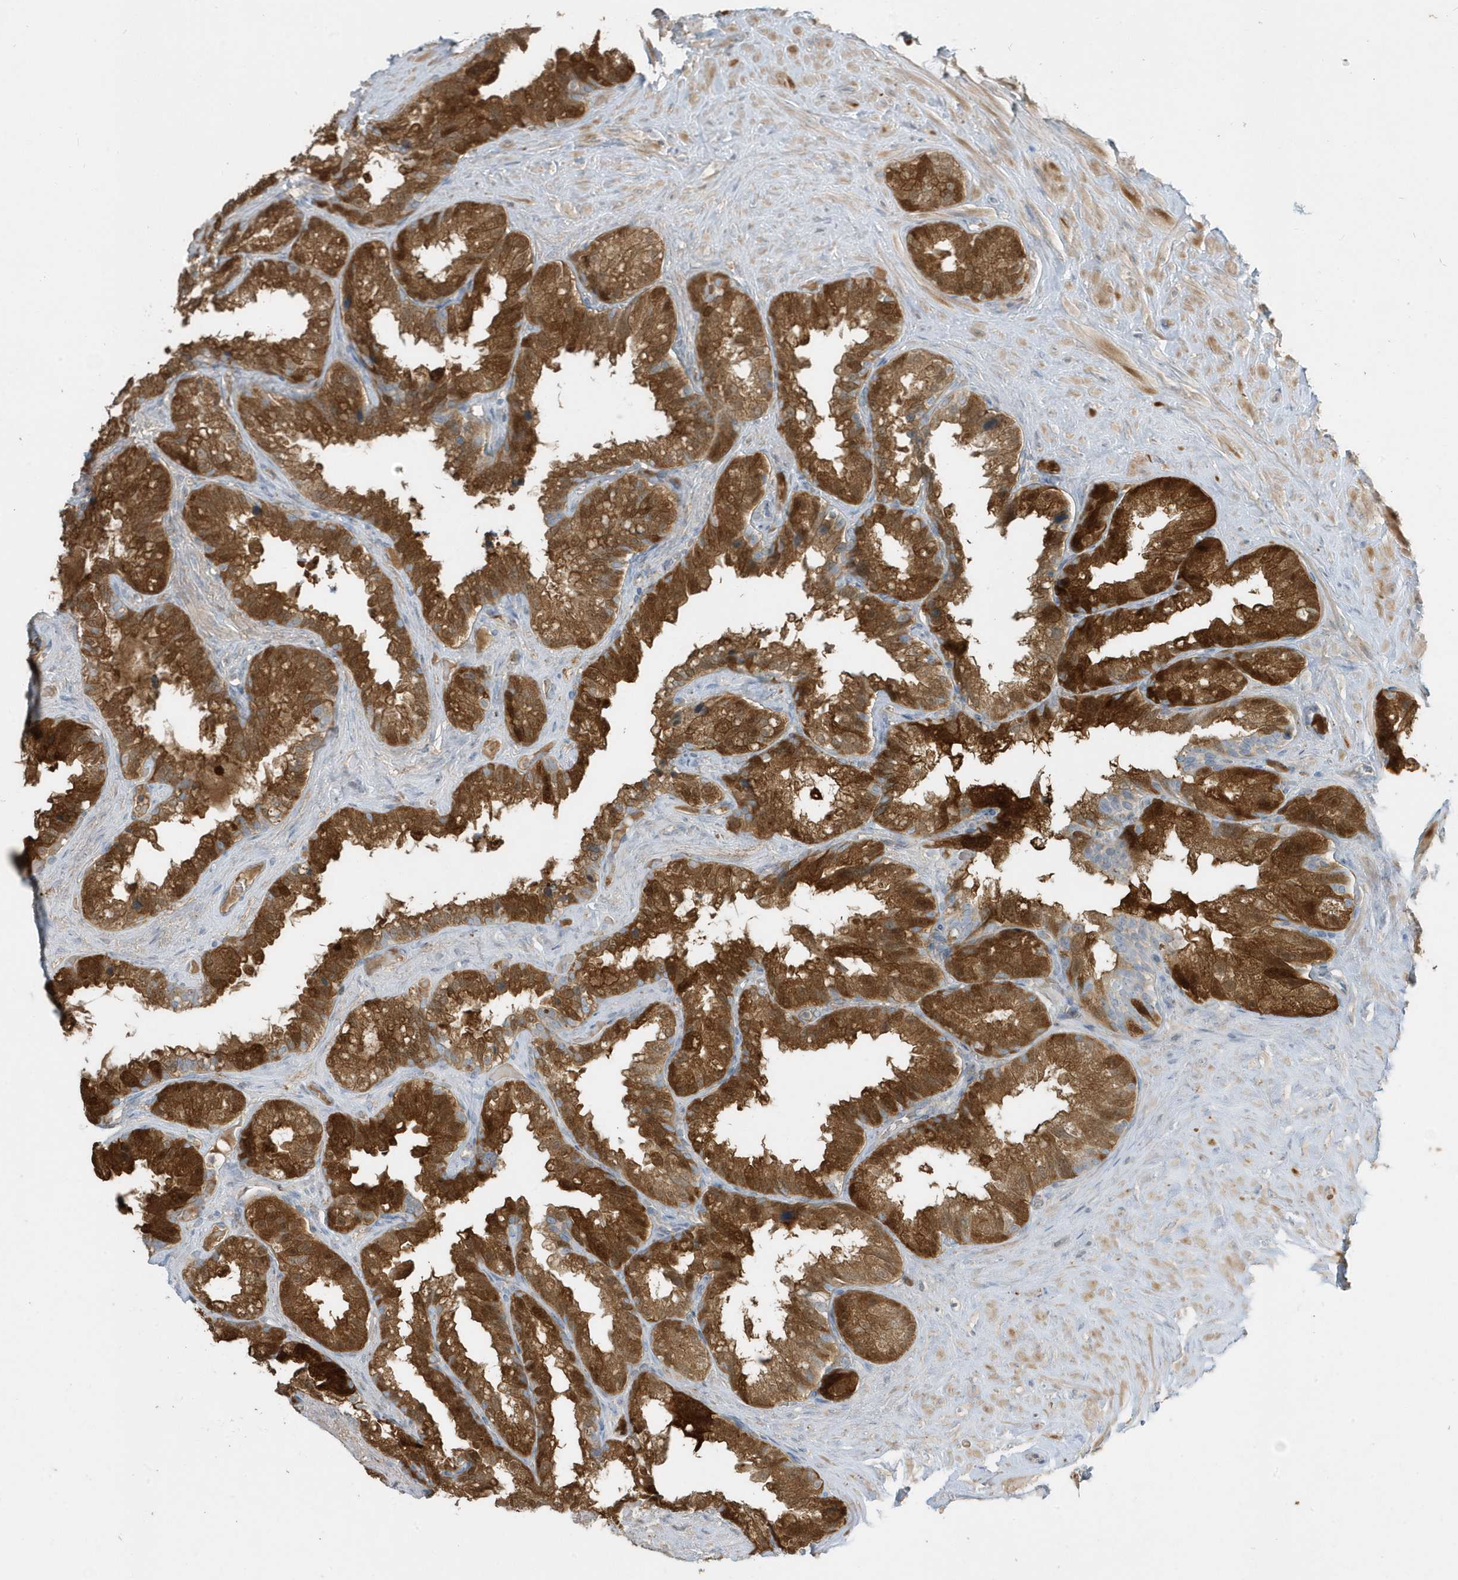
{"staining": {"intensity": "strong", "quantity": "25%-75%", "location": "cytoplasmic/membranous,nuclear"}, "tissue": "seminal vesicle", "cell_type": "Glandular cells", "image_type": "normal", "snomed": [{"axis": "morphology", "description": "Normal tissue, NOS"}, {"axis": "topography", "description": "Seminal veicle"}], "caption": "Immunohistochemistry photomicrograph of unremarkable human seminal vesicle stained for a protein (brown), which displays high levels of strong cytoplasmic/membranous,nuclear staining in about 25%-75% of glandular cells.", "gene": "USP53", "patient": {"sex": "male", "age": 80}}